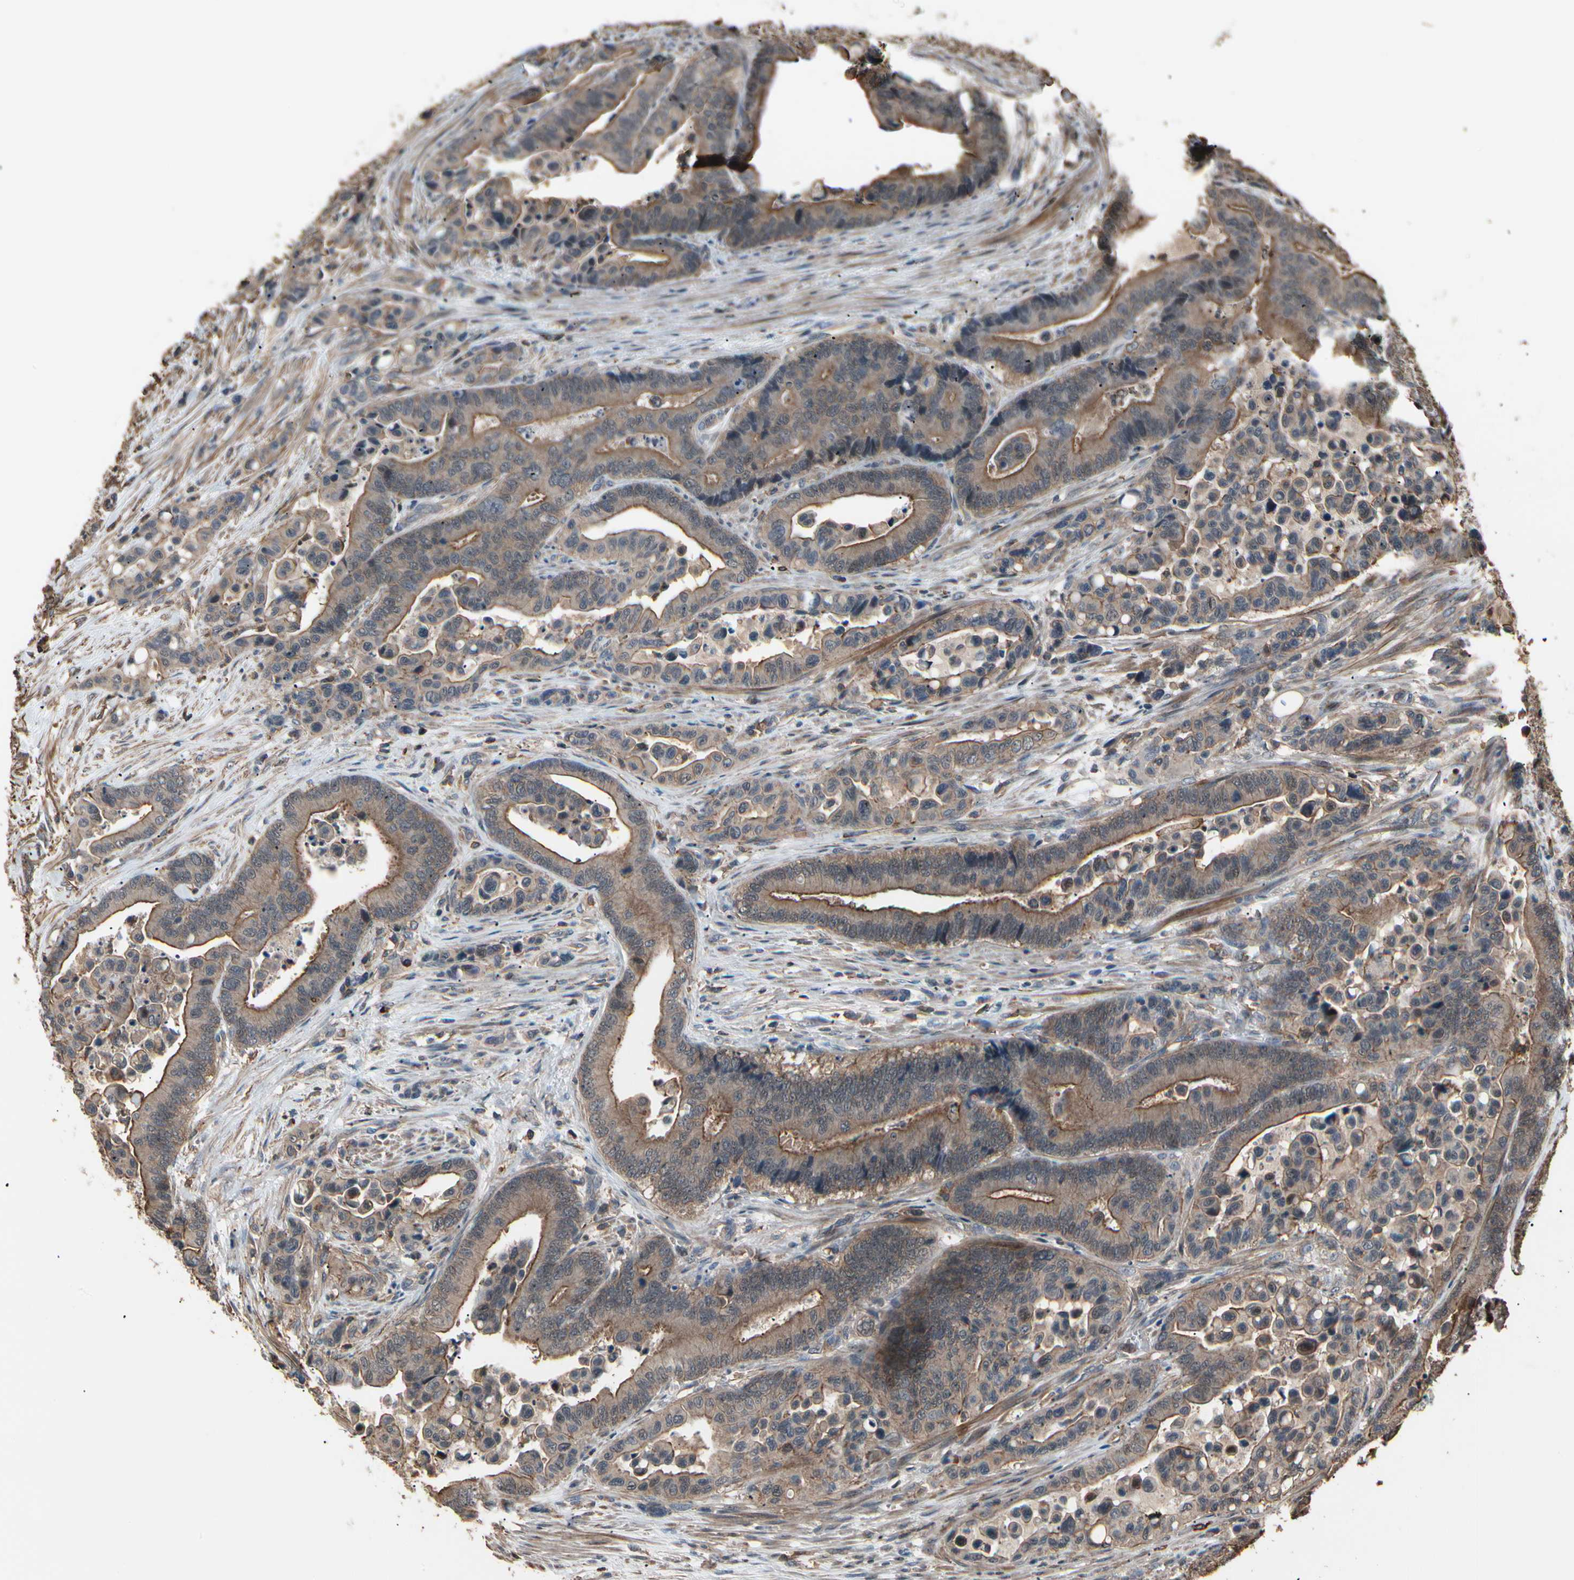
{"staining": {"intensity": "moderate", "quantity": ">75%", "location": "cytoplasmic/membranous"}, "tissue": "colorectal cancer", "cell_type": "Tumor cells", "image_type": "cancer", "snomed": [{"axis": "morphology", "description": "Normal tissue, NOS"}, {"axis": "morphology", "description": "Adenocarcinoma, NOS"}, {"axis": "topography", "description": "Colon"}], "caption": "Moderate cytoplasmic/membranous positivity is seen in about >75% of tumor cells in colorectal cancer.", "gene": "MAPK13", "patient": {"sex": "male", "age": 82}}